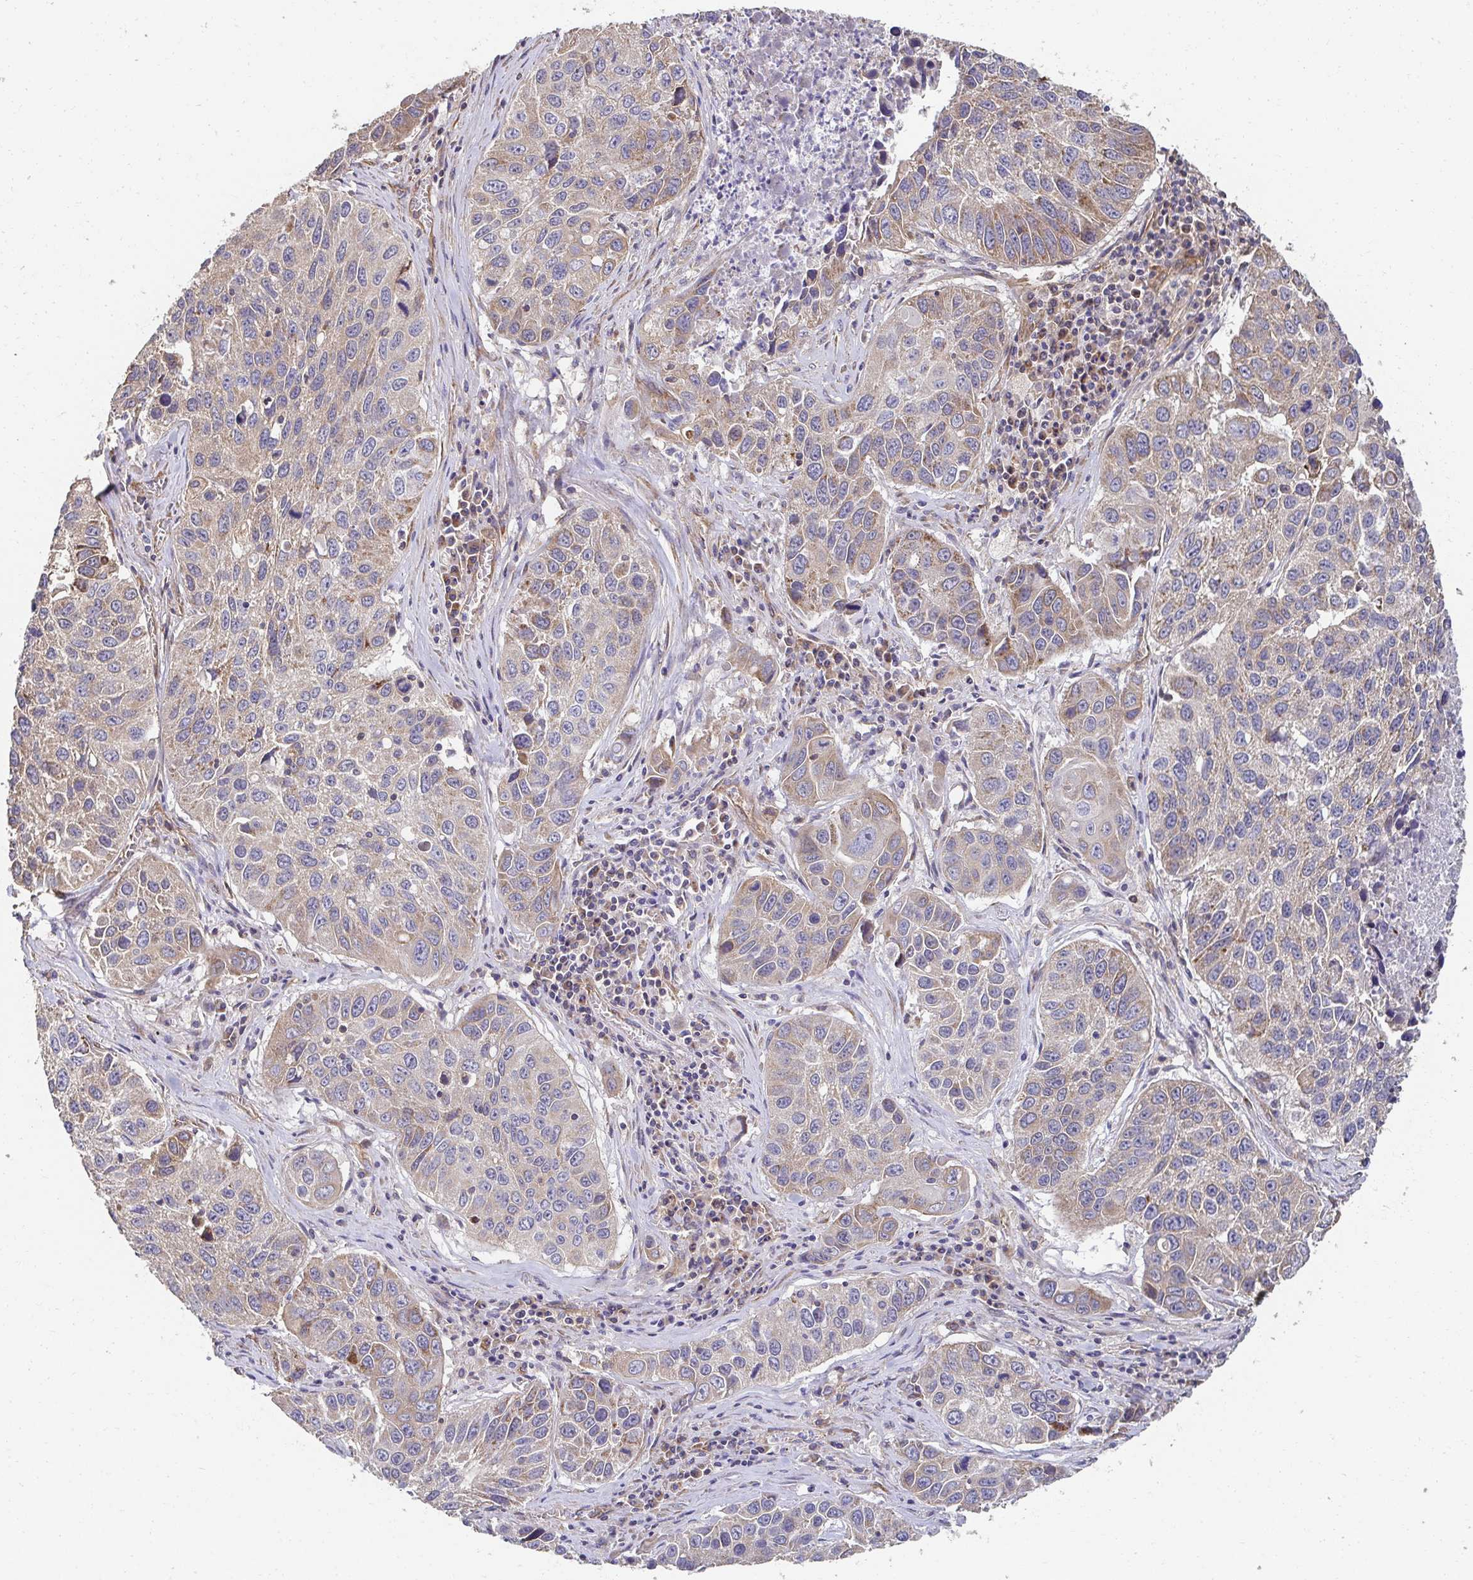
{"staining": {"intensity": "weak", "quantity": "25%-75%", "location": "cytoplasmic/membranous"}, "tissue": "lung cancer", "cell_type": "Tumor cells", "image_type": "cancer", "snomed": [{"axis": "morphology", "description": "Squamous cell carcinoma, NOS"}, {"axis": "topography", "description": "Lung"}], "caption": "High-power microscopy captured an IHC histopathology image of squamous cell carcinoma (lung), revealing weak cytoplasmic/membranous staining in approximately 25%-75% of tumor cells.", "gene": "APBB1", "patient": {"sex": "female", "age": 61}}